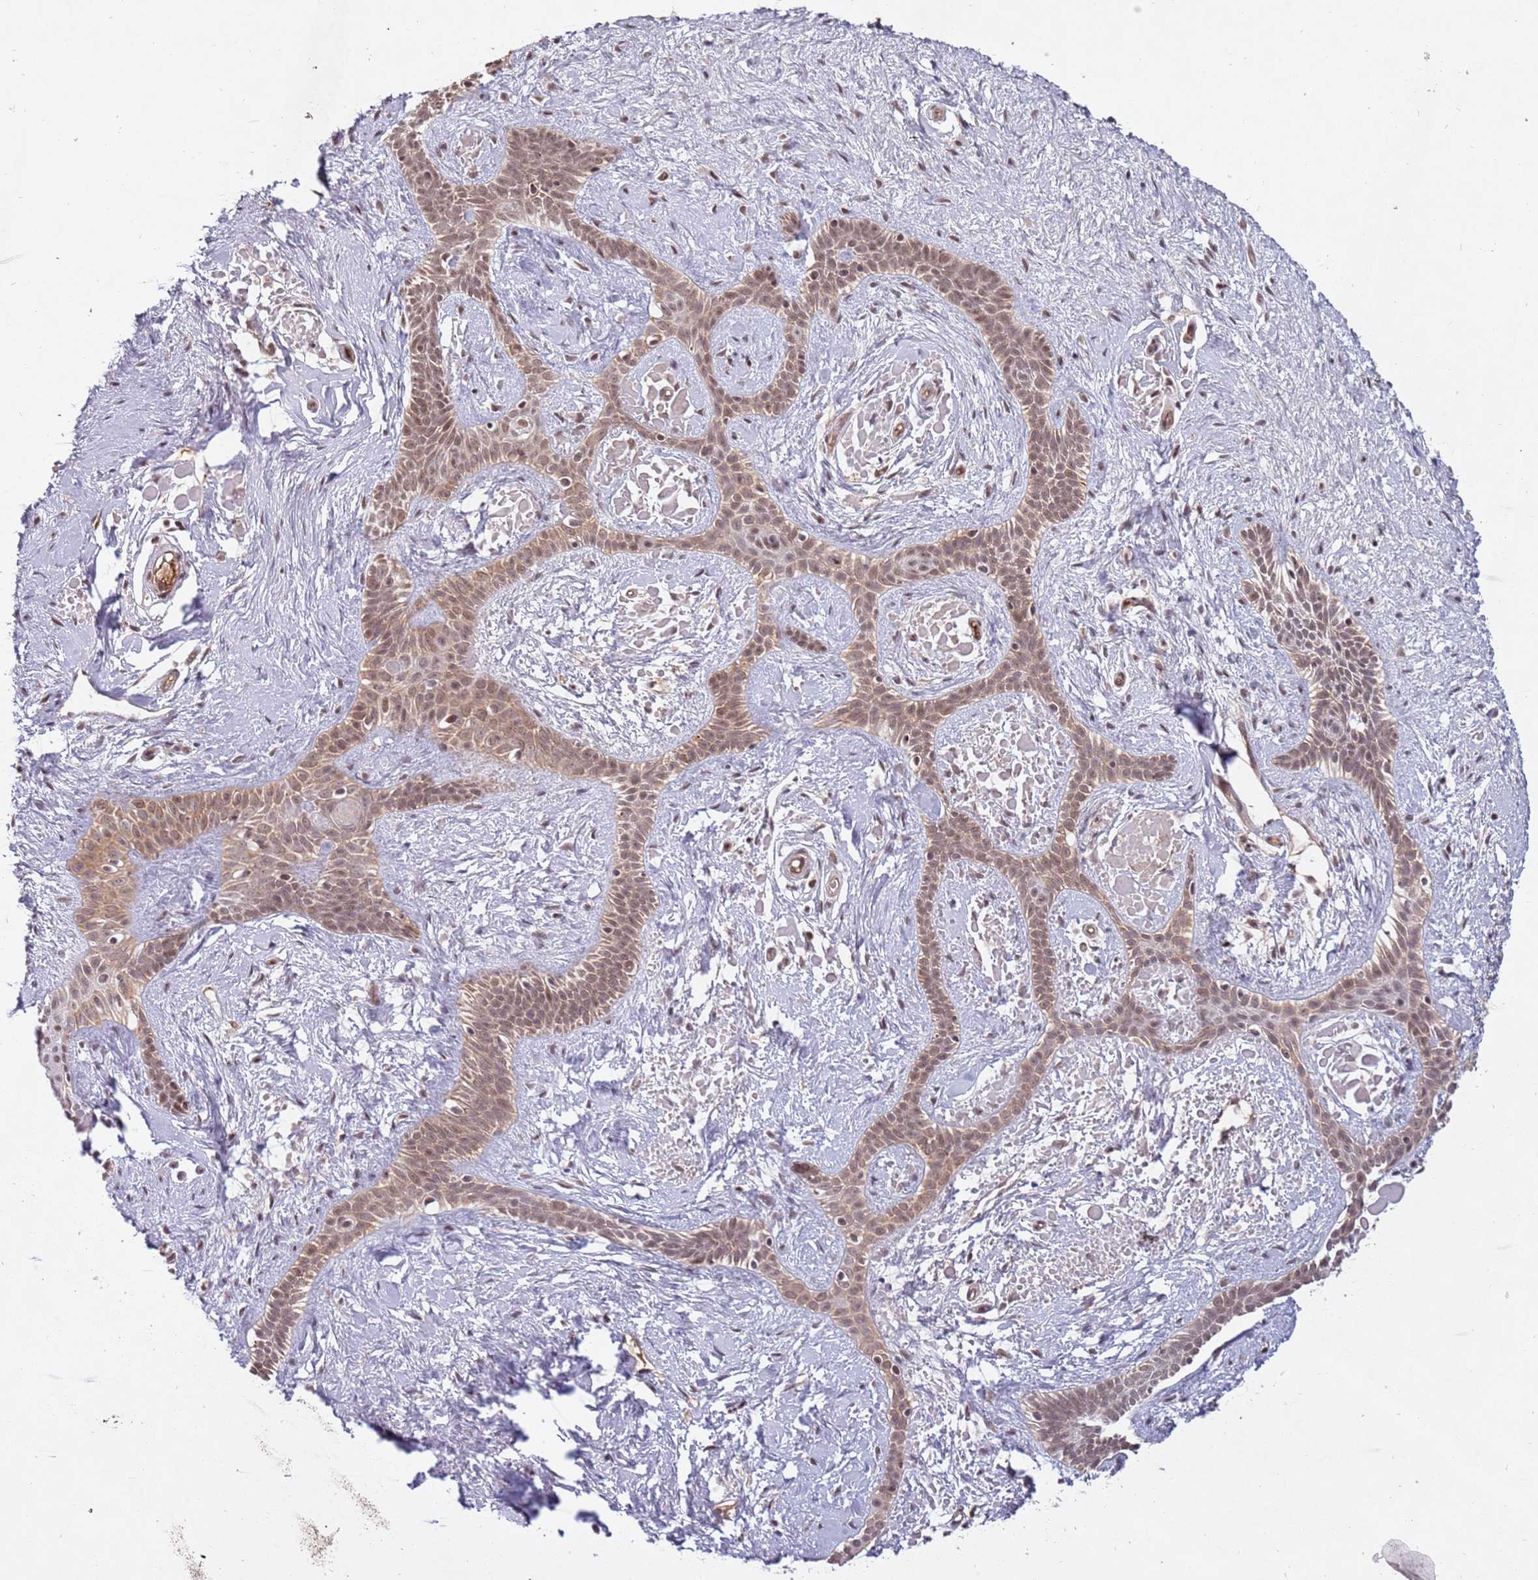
{"staining": {"intensity": "moderate", "quantity": ">75%", "location": "cytoplasmic/membranous,nuclear"}, "tissue": "skin cancer", "cell_type": "Tumor cells", "image_type": "cancer", "snomed": [{"axis": "morphology", "description": "Basal cell carcinoma"}, {"axis": "topography", "description": "Skin"}], "caption": "An immunohistochemistry (IHC) histopathology image of tumor tissue is shown. Protein staining in brown highlights moderate cytoplasmic/membranous and nuclear positivity in skin cancer within tumor cells.", "gene": "SUDS3", "patient": {"sex": "male", "age": 78}}